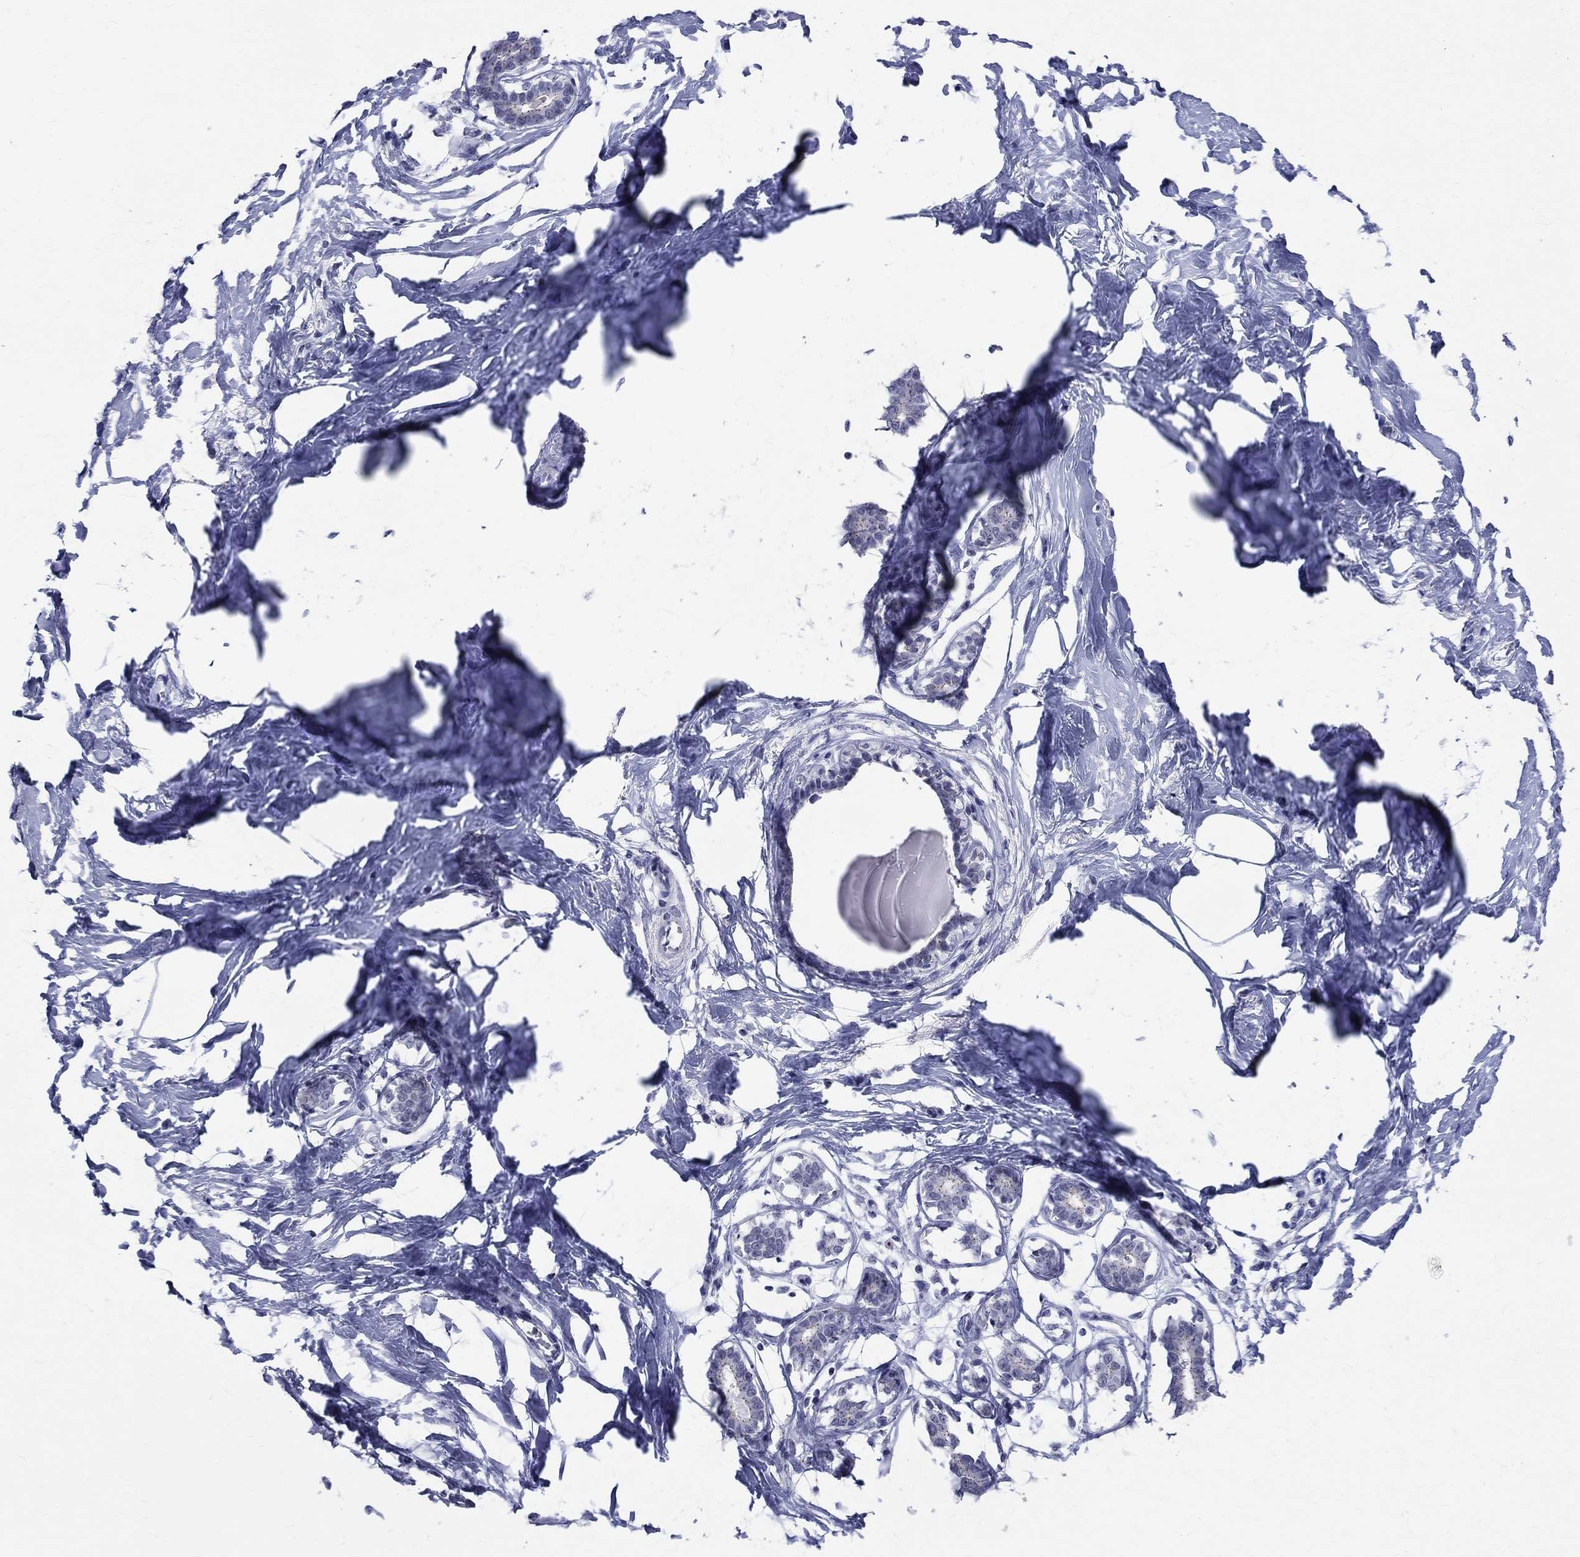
{"staining": {"intensity": "negative", "quantity": "none", "location": "none"}, "tissue": "breast", "cell_type": "Adipocytes", "image_type": "normal", "snomed": [{"axis": "morphology", "description": "Normal tissue, NOS"}, {"axis": "morphology", "description": "Lobular carcinoma, in situ"}, {"axis": "topography", "description": "Breast"}], "caption": "The micrograph reveals no staining of adipocytes in unremarkable breast.", "gene": "CEP43", "patient": {"sex": "female", "age": 35}}